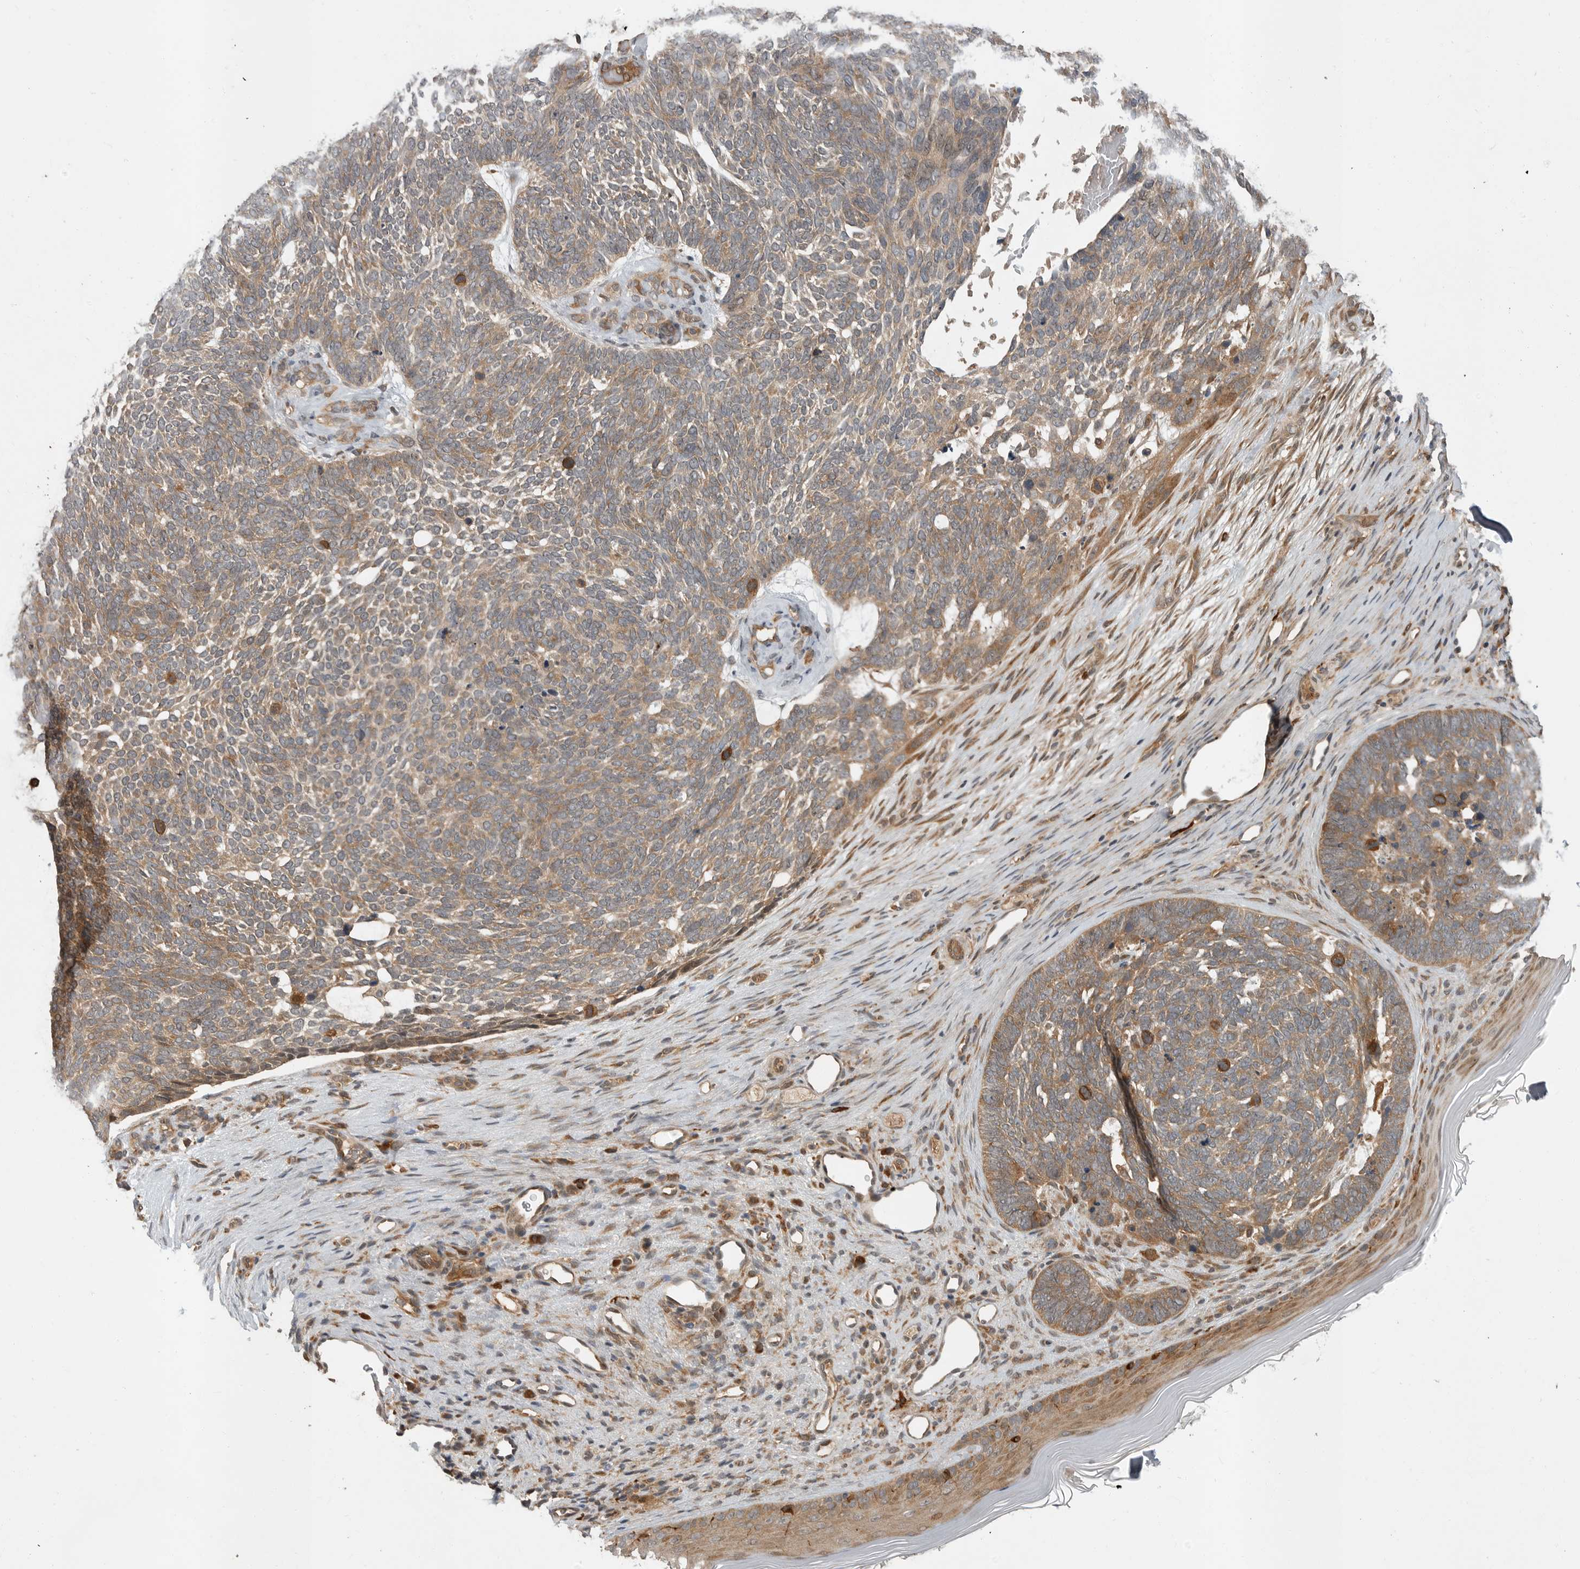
{"staining": {"intensity": "moderate", "quantity": ">75%", "location": "cytoplasmic/membranous"}, "tissue": "skin cancer", "cell_type": "Tumor cells", "image_type": "cancer", "snomed": [{"axis": "morphology", "description": "Basal cell carcinoma"}, {"axis": "topography", "description": "Skin"}], "caption": "High-power microscopy captured an immunohistochemistry histopathology image of skin basal cell carcinoma, revealing moderate cytoplasmic/membranous positivity in about >75% of tumor cells.", "gene": "OSBPL9", "patient": {"sex": "female", "age": 85}}